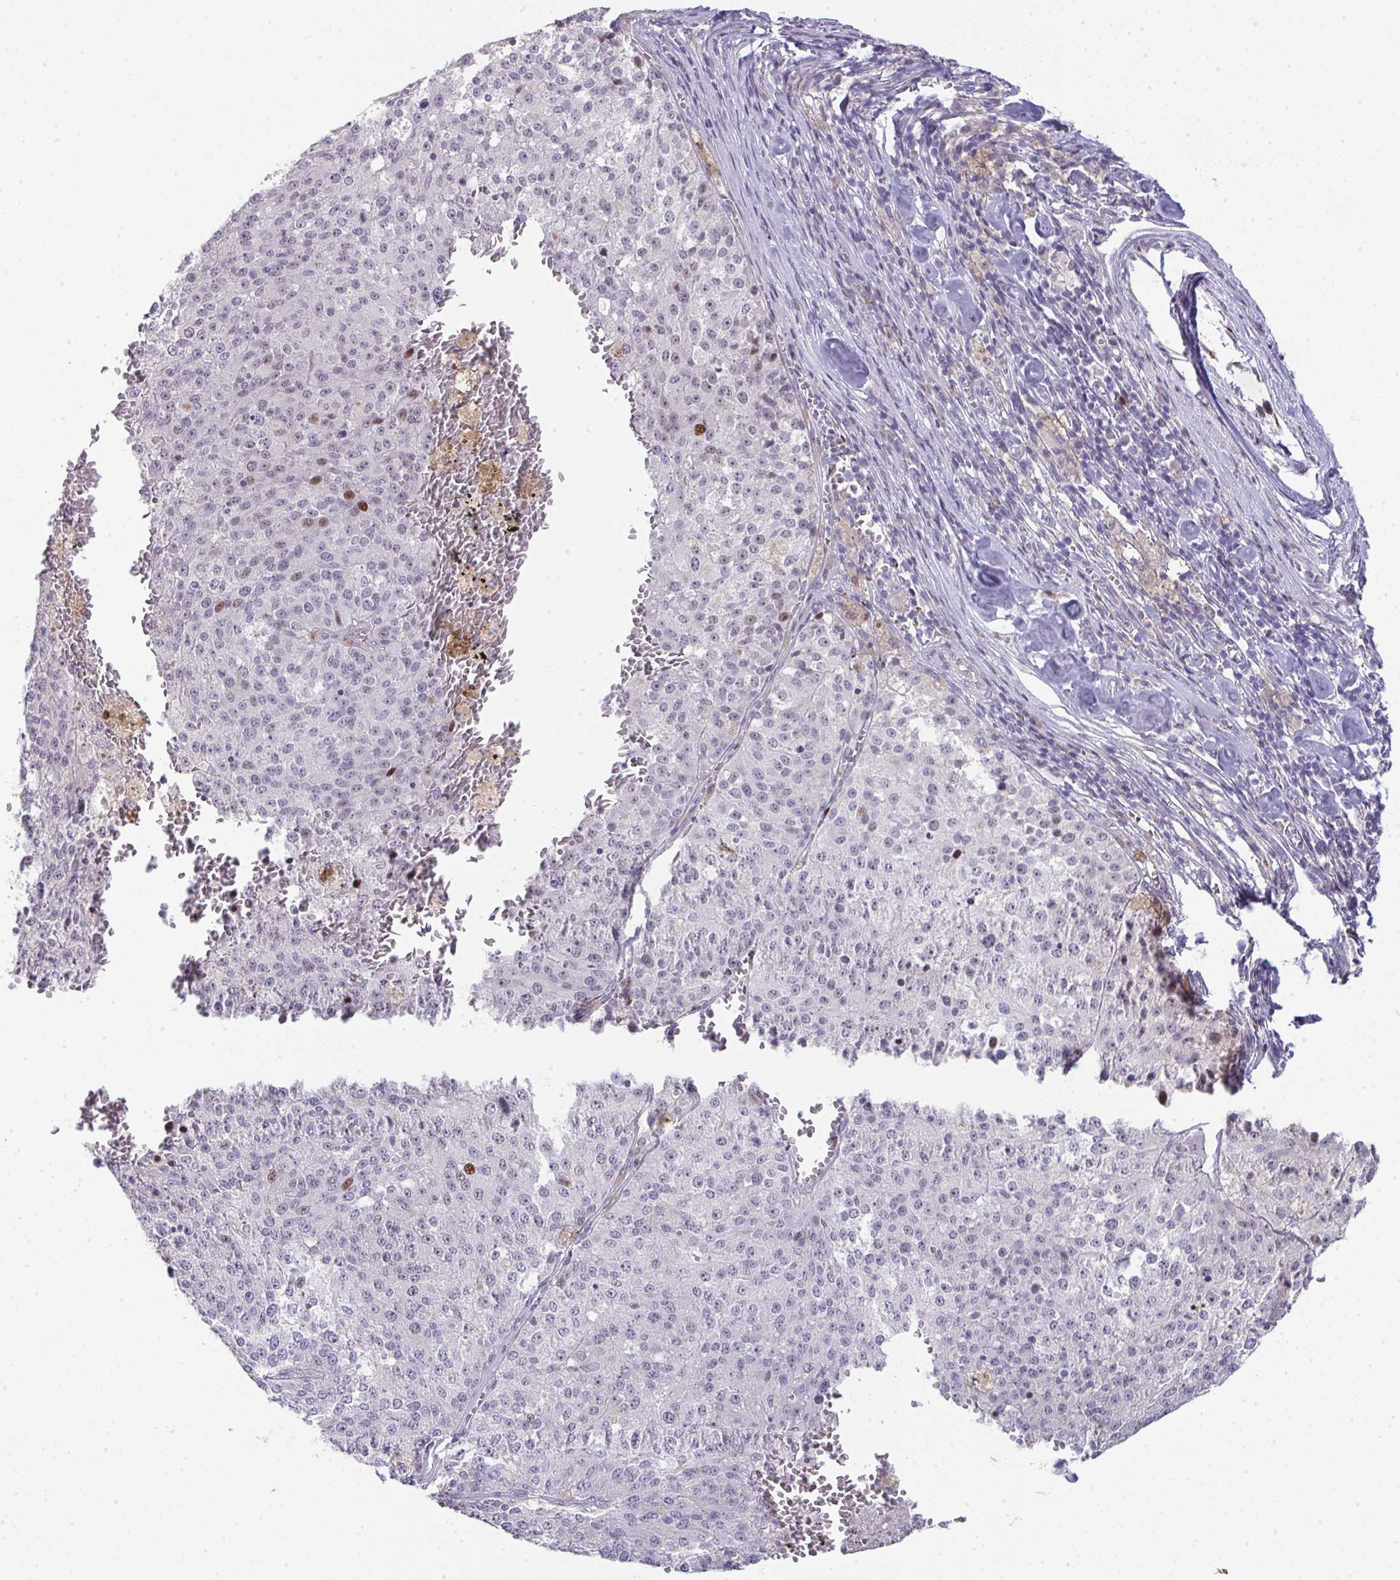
{"staining": {"intensity": "moderate", "quantity": "<25%", "location": "nuclear"}, "tissue": "melanoma", "cell_type": "Tumor cells", "image_type": "cancer", "snomed": [{"axis": "morphology", "description": "Malignant melanoma, Metastatic site"}, {"axis": "topography", "description": "Lymph node"}], "caption": "Immunohistochemical staining of malignant melanoma (metastatic site) demonstrates low levels of moderate nuclear expression in approximately <25% of tumor cells.", "gene": "GALNT16", "patient": {"sex": "female", "age": 64}}